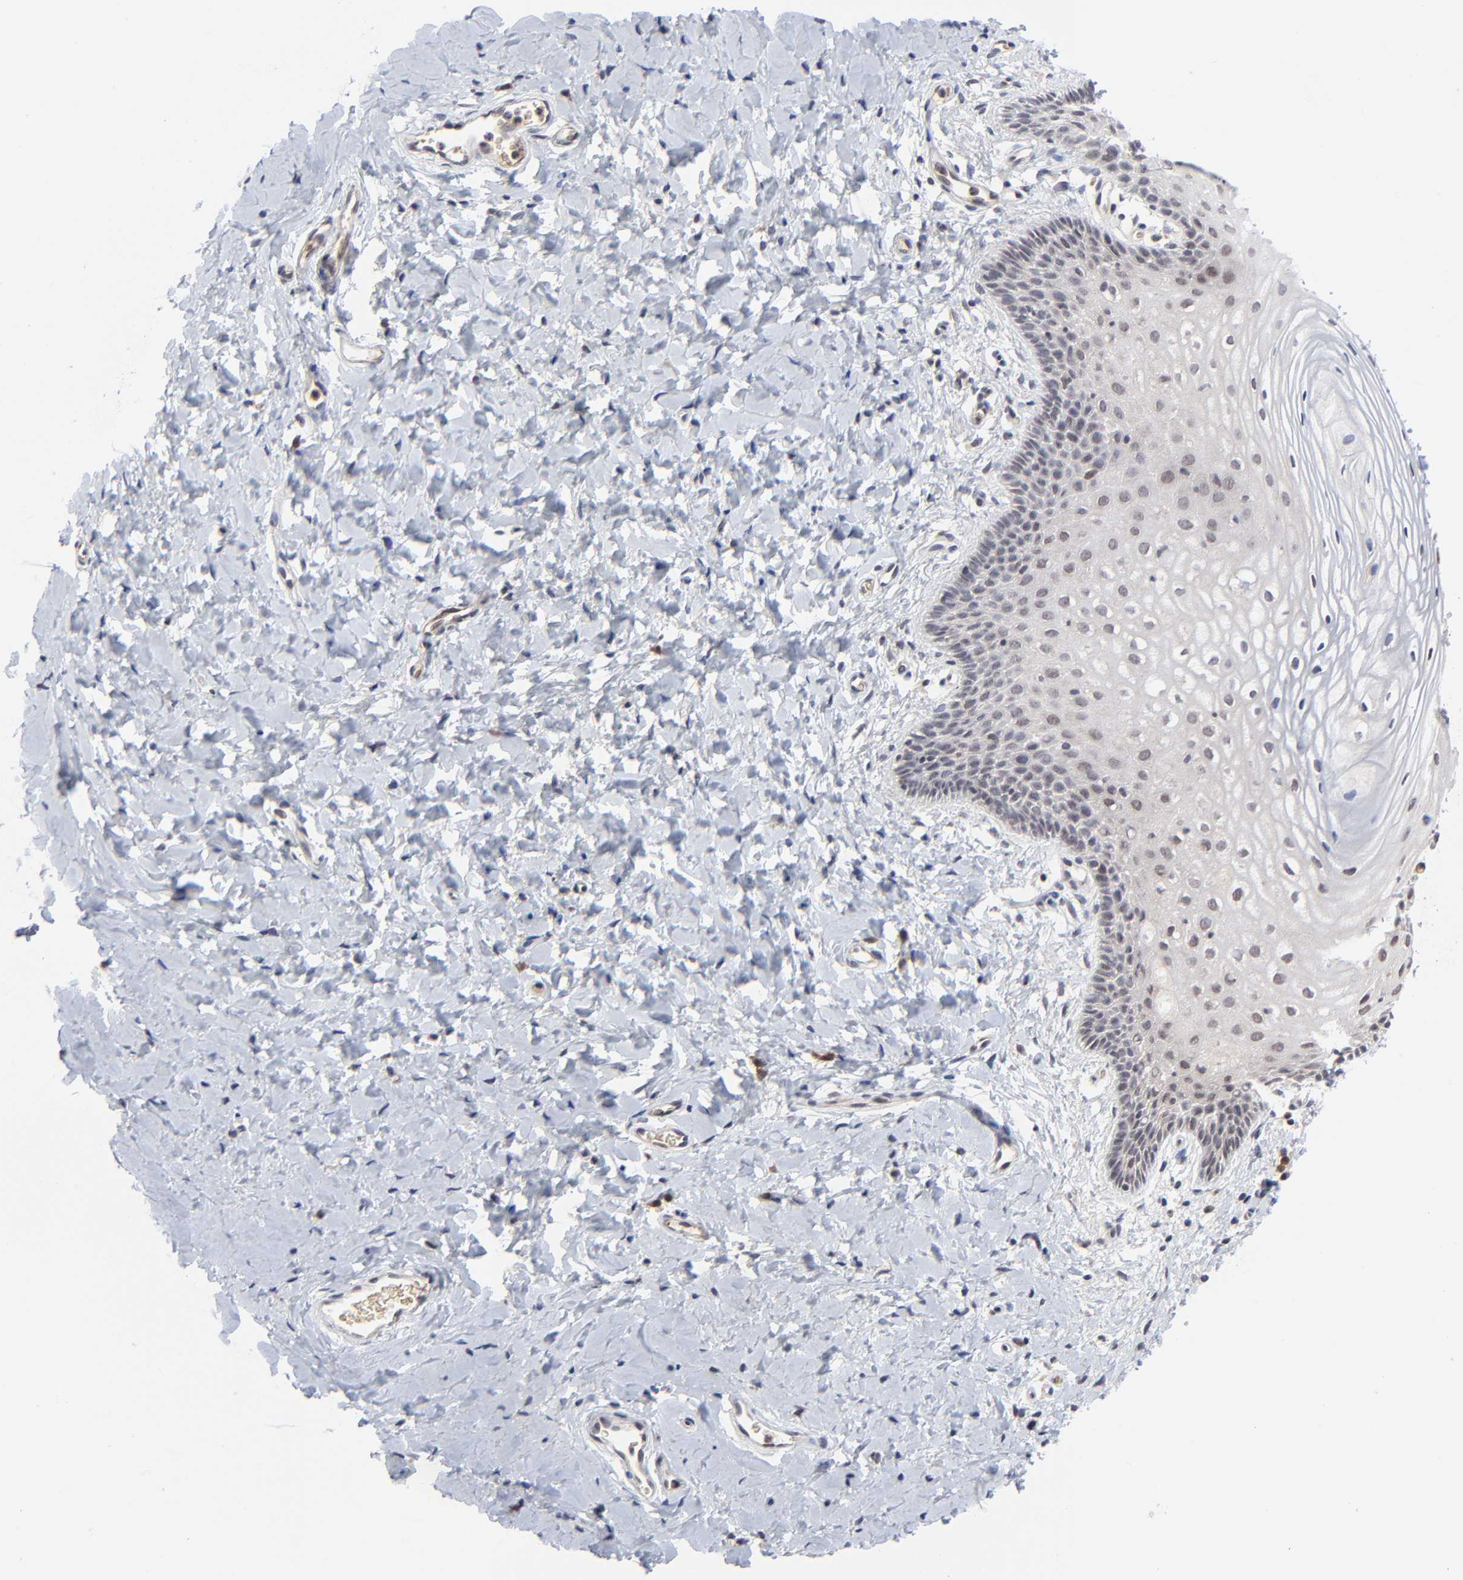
{"staining": {"intensity": "weak", "quantity": "<25%", "location": "cytoplasmic/membranous"}, "tissue": "vagina", "cell_type": "Squamous epithelial cells", "image_type": "normal", "snomed": [{"axis": "morphology", "description": "Normal tissue, NOS"}, {"axis": "topography", "description": "Vagina"}], "caption": "Squamous epithelial cells show no significant protein positivity in unremarkable vagina. Nuclei are stained in blue.", "gene": "CASP10", "patient": {"sex": "female", "age": 55}}